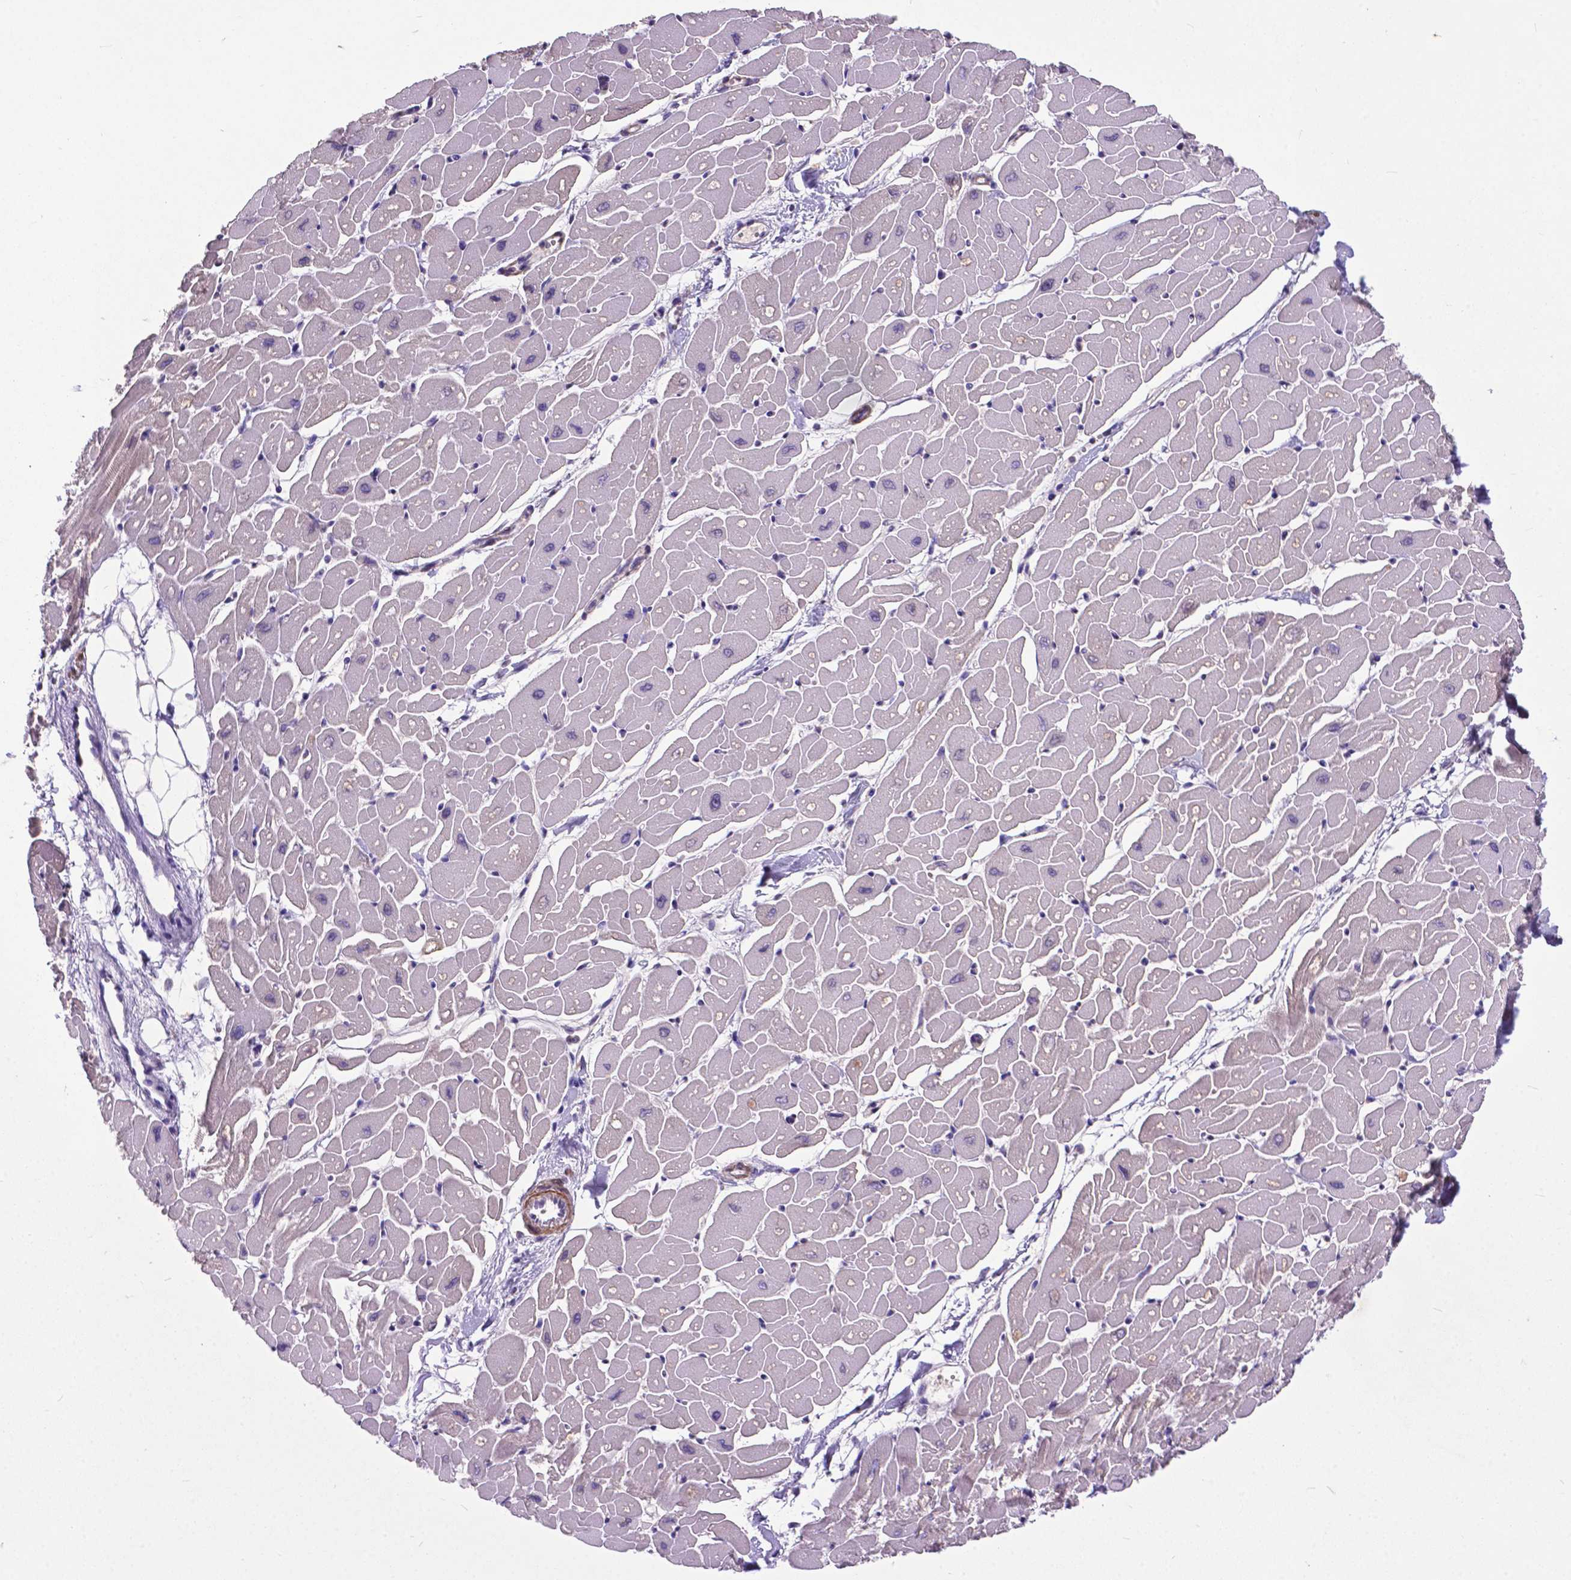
{"staining": {"intensity": "negative", "quantity": "none", "location": "none"}, "tissue": "heart muscle", "cell_type": "Cardiomyocytes", "image_type": "normal", "snomed": [{"axis": "morphology", "description": "Normal tissue, NOS"}, {"axis": "topography", "description": "Heart"}], "caption": "An image of heart muscle stained for a protein reveals no brown staining in cardiomyocytes.", "gene": "OTUB1", "patient": {"sex": "male", "age": 57}}